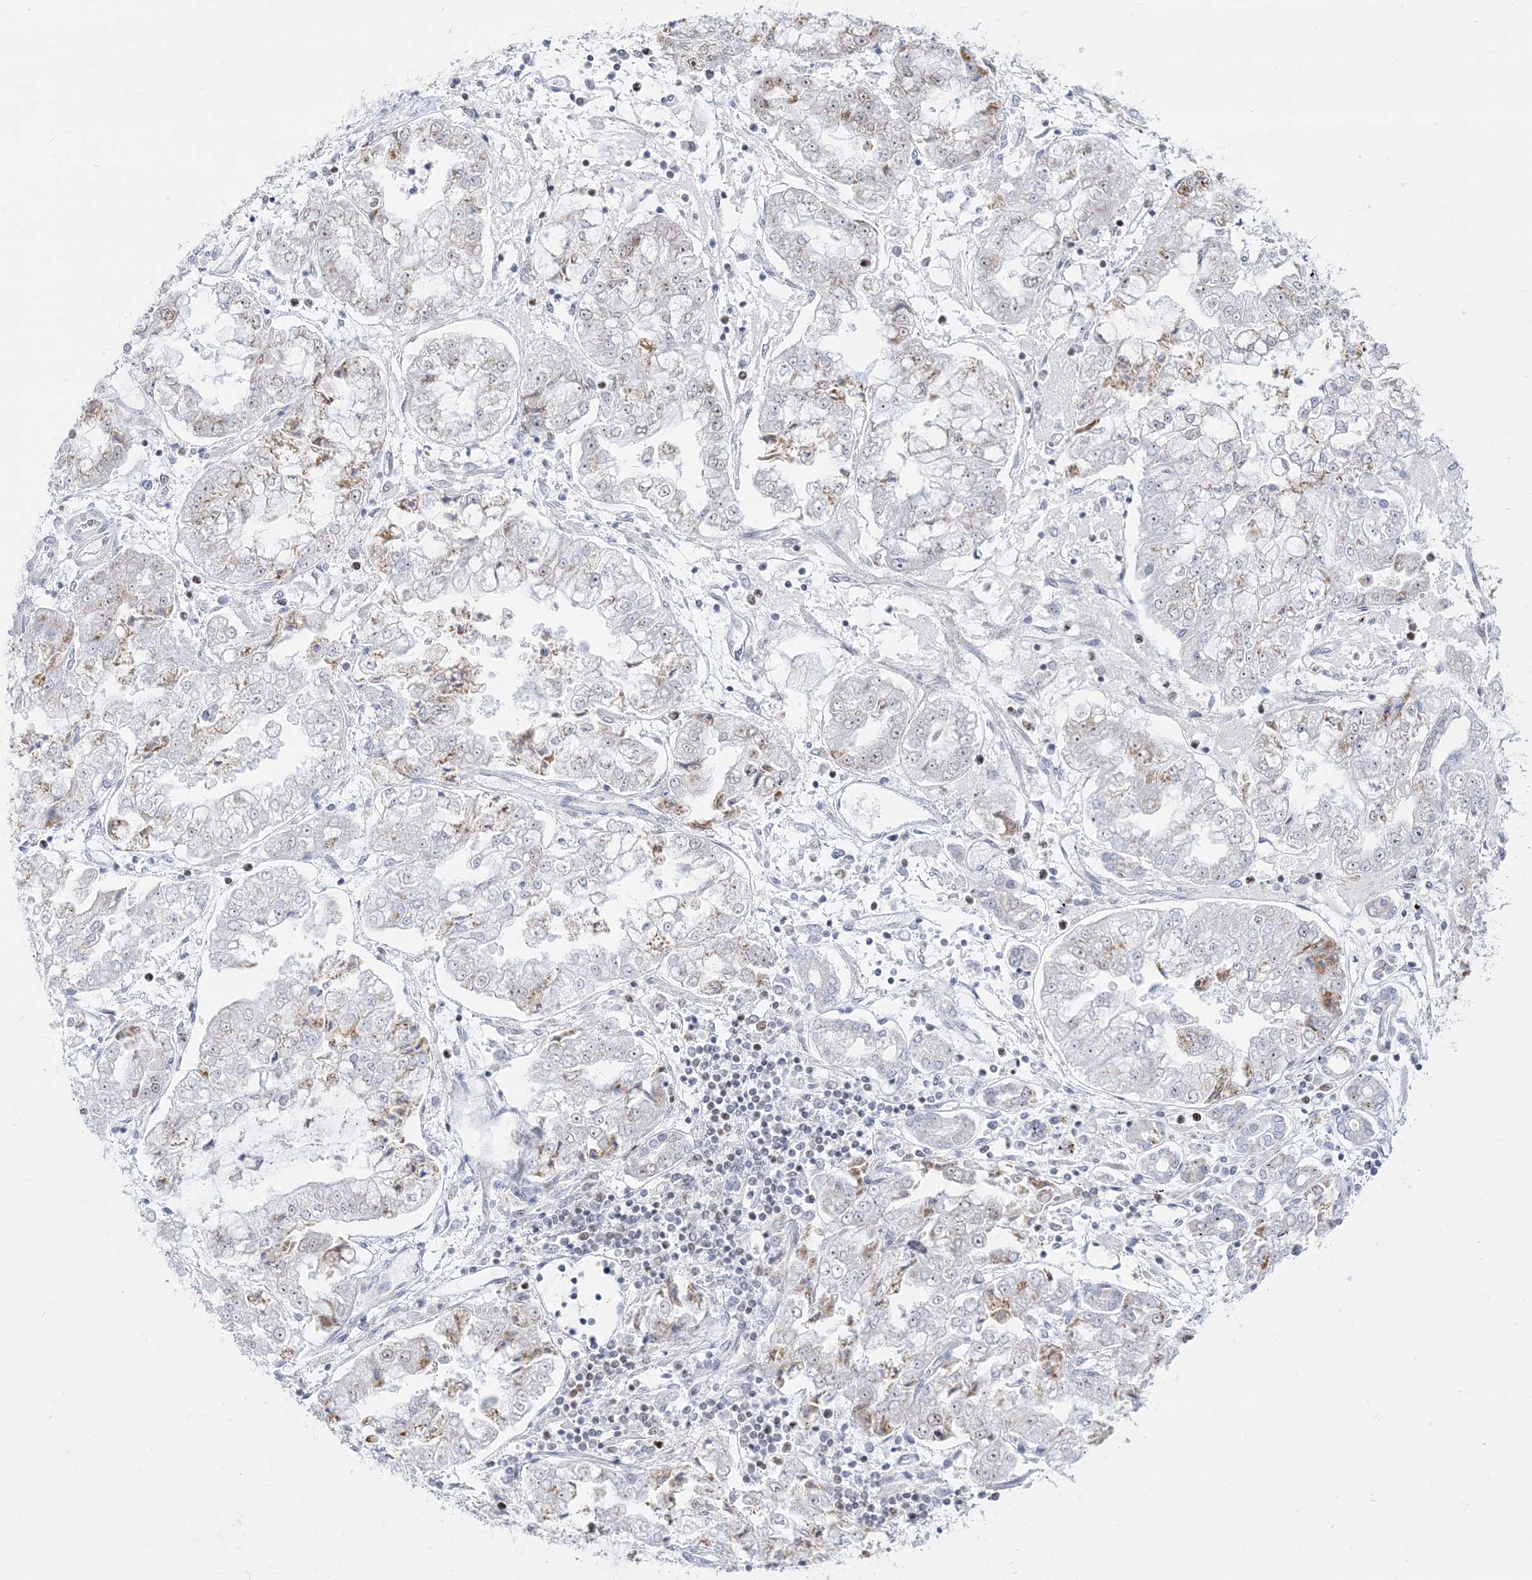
{"staining": {"intensity": "moderate", "quantity": "<25%", "location": "cytoplasmic/membranous,nuclear"}, "tissue": "stomach cancer", "cell_type": "Tumor cells", "image_type": "cancer", "snomed": [{"axis": "morphology", "description": "Adenocarcinoma, NOS"}, {"axis": "topography", "description": "Stomach"}], "caption": "Tumor cells exhibit low levels of moderate cytoplasmic/membranous and nuclear expression in about <25% of cells in adenocarcinoma (stomach). (DAB (3,3'-diaminobenzidine) = brown stain, brightfield microscopy at high magnification).", "gene": "DDX21", "patient": {"sex": "male", "age": 76}}